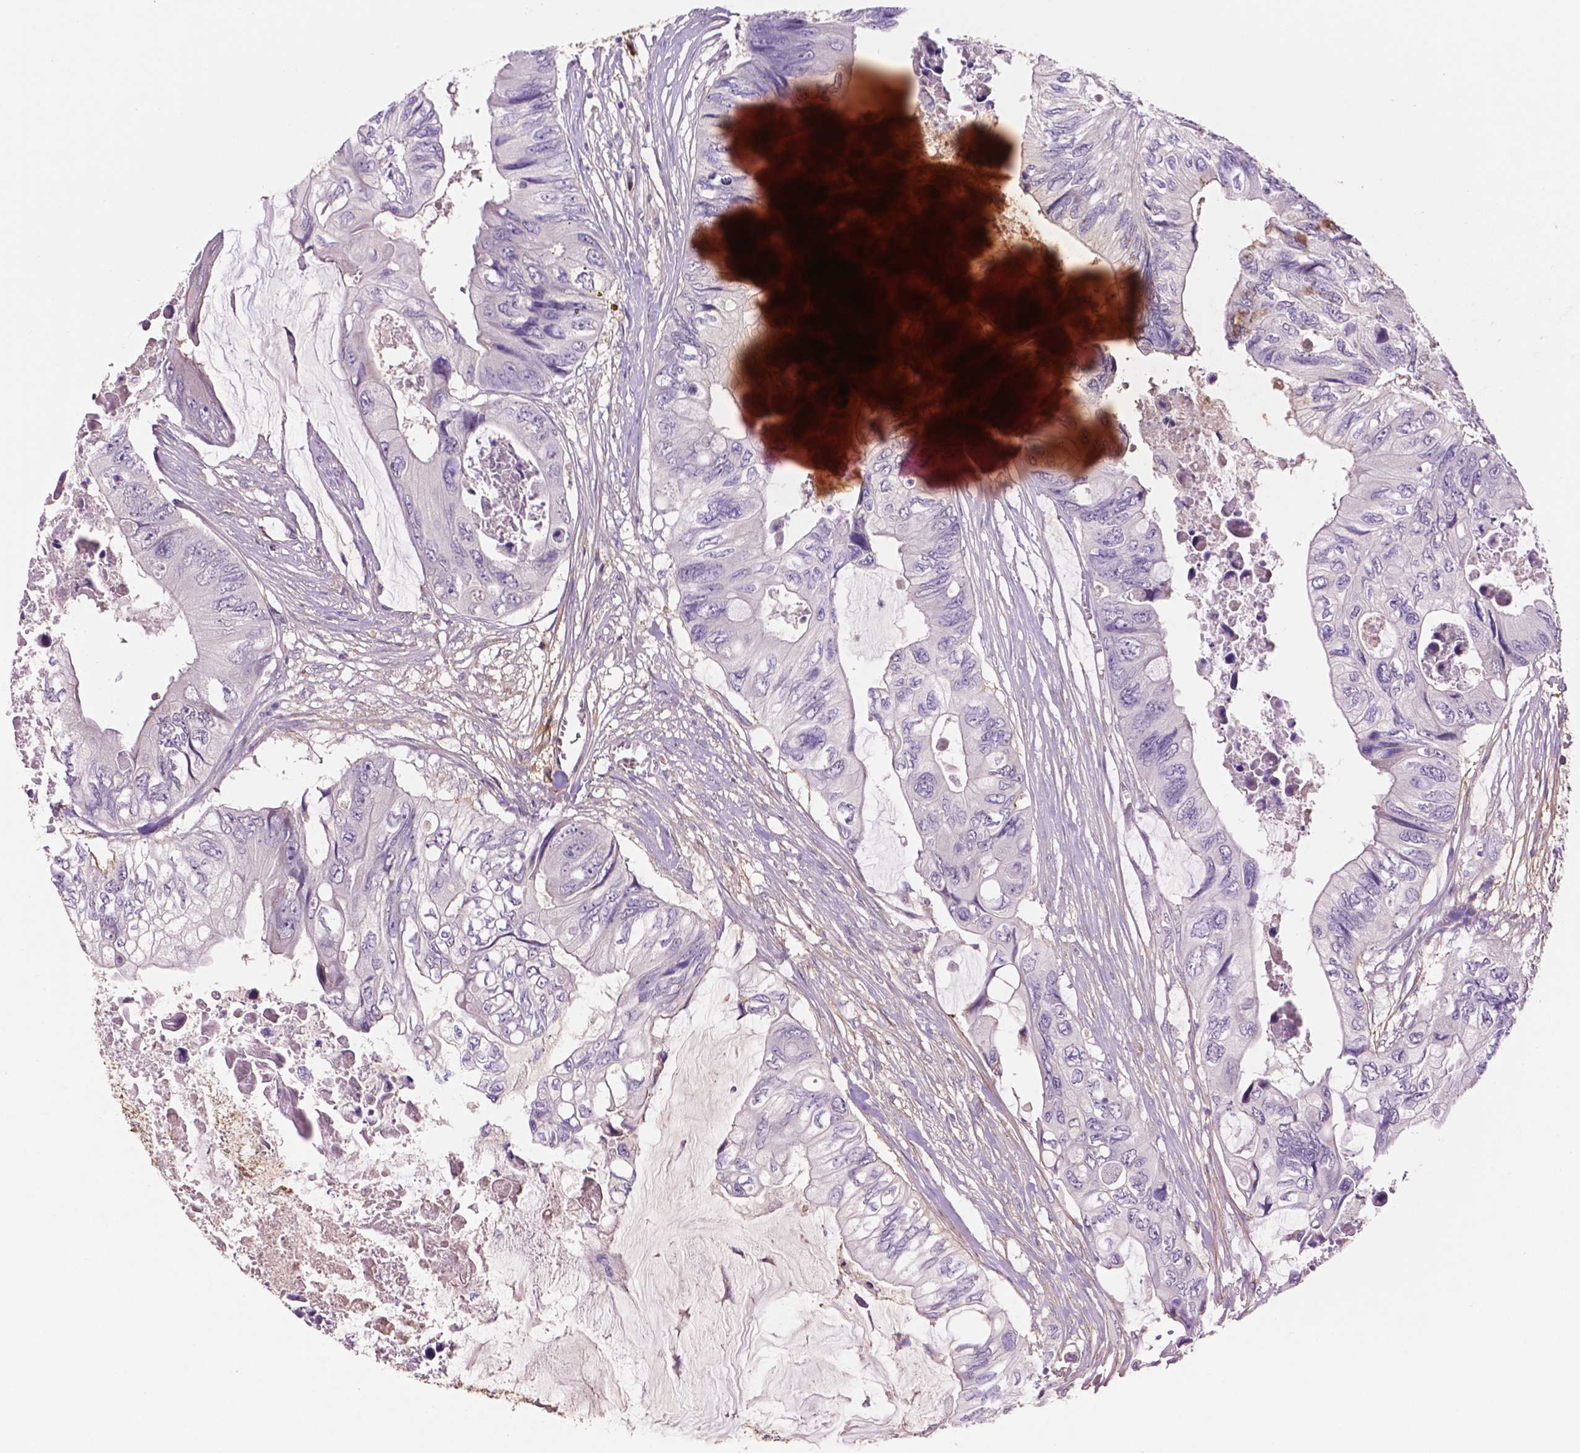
{"staining": {"intensity": "negative", "quantity": "none", "location": "none"}, "tissue": "colorectal cancer", "cell_type": "Tumor cells", "image_type": "cancer", "snomed": [{"axis": "morphology", "description": "Adenocarcinoma, NOS"}, {"axis": "topography", "description": "Rectum"}], "caption": "IHC micrograph of human adenocarcinoma (colorectal) stained for a protein (brown), which reveals no expression in tumor cells. The staining is performed using DAB (3,3'-diaminobenzidine) brown chromogen with nuclei counter-stained in using hematoxylin.", "gene": "FBLN1", "patient": {"sex": "male", "age": 63}}